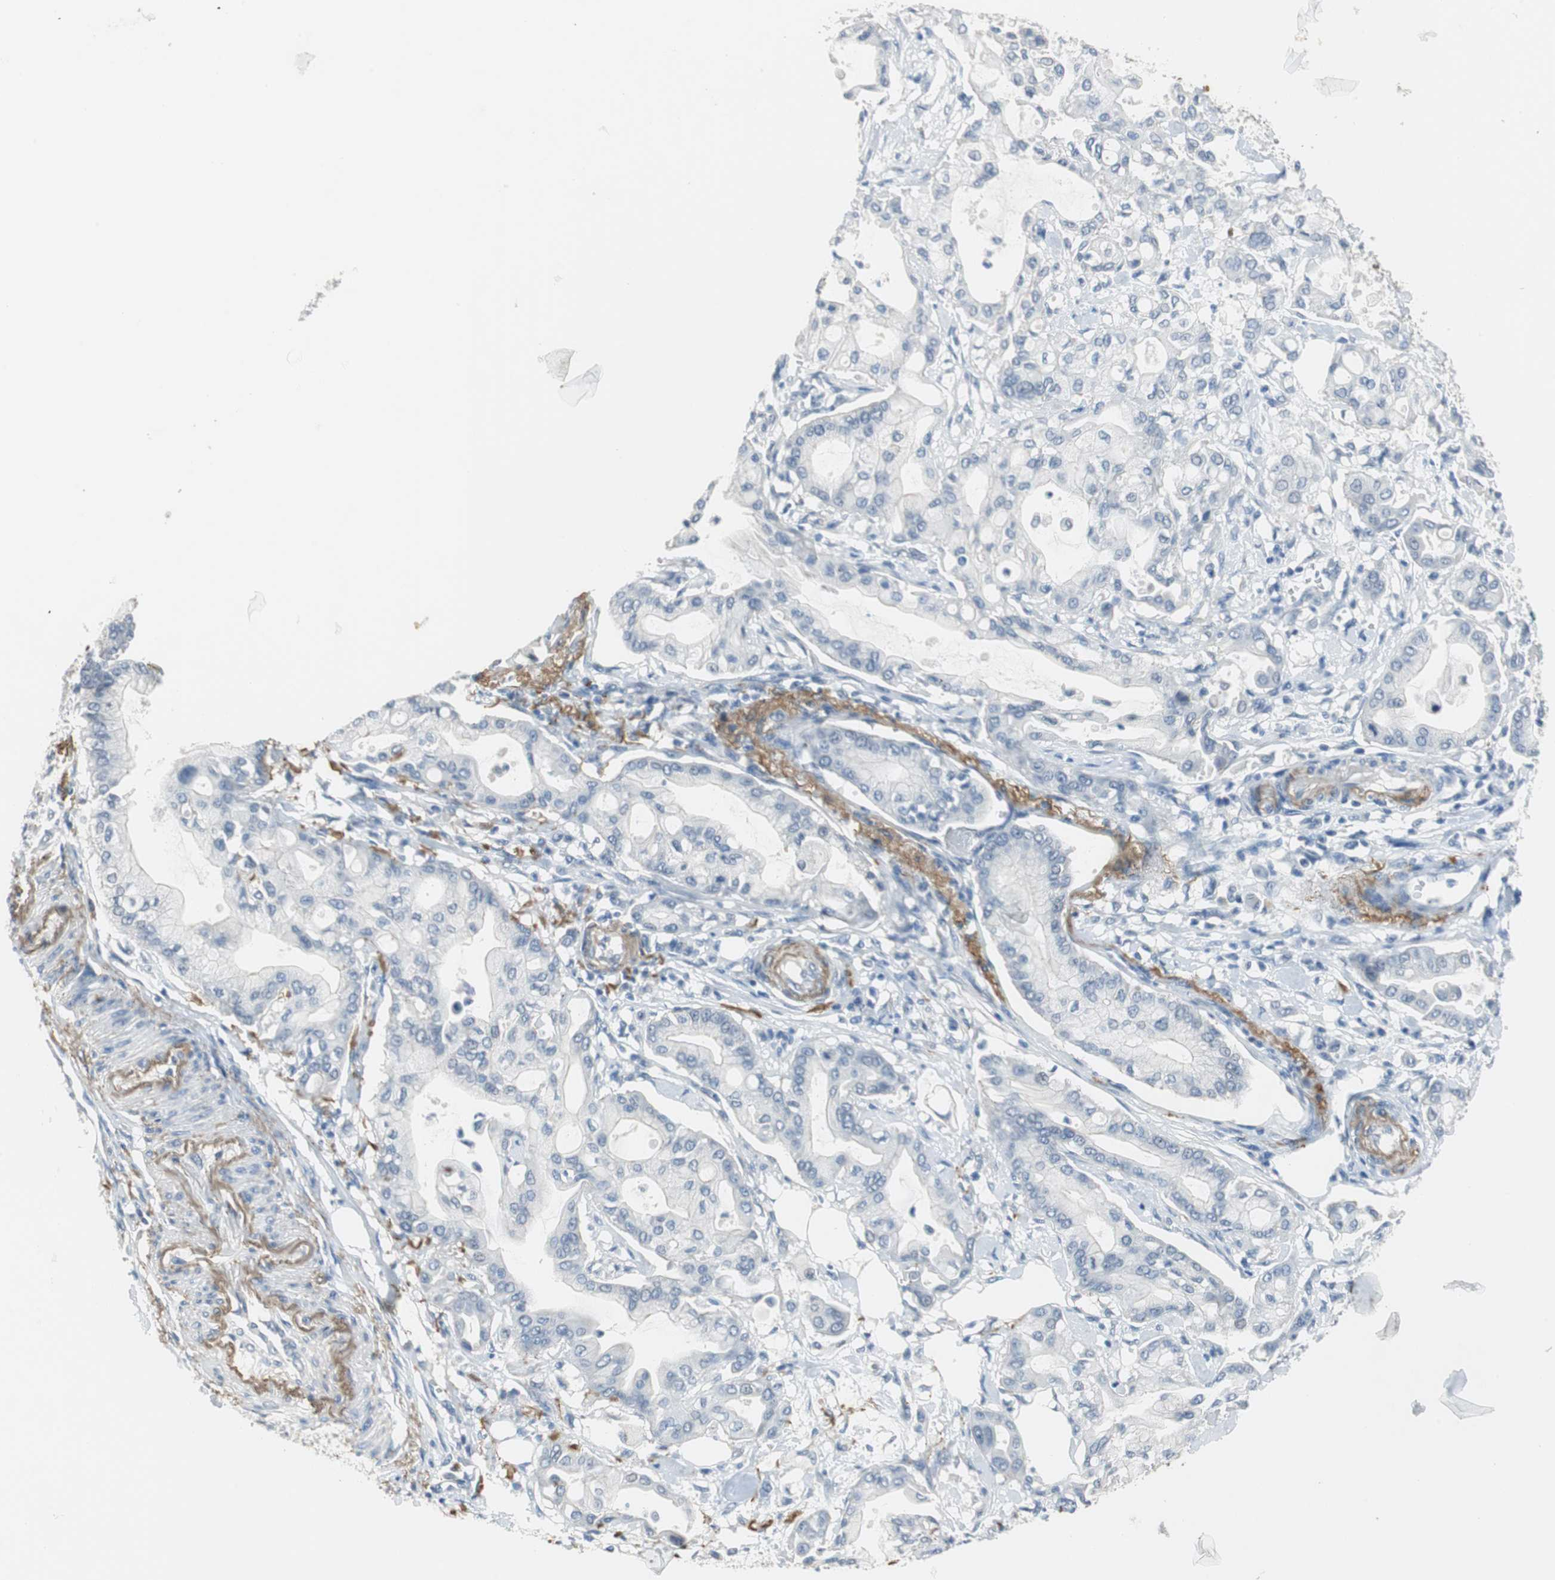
{"staining": {"intensity": "negative", "quantity": "none", "location": "none"}, "tissue": "pancreatic cancer", "cell_type": "Tumor cells", "image_type": "cancer", "snomed": [{"axis": "morphology", "description": "Adenocarcinoma, NOS"}, {"axis": "morphology", "description": "Adenocarcinoma, metastatic, NOS"}, {"axis": "topography", "description": "Lymph node"}, {"axis": "topography", "description": "Pancreas"}, {"axis": "topography", "description": "Duodenum"}], "caption": "An immunohistochemistry histopathology image of metastatic adenocarcinoma (pancreatic) is shown. There is no staining in tumor cells of metastatic adenocarcinoma (pancreatic).", "gene": "MUC7", "patient": {"sex": "female", "age": 64}}